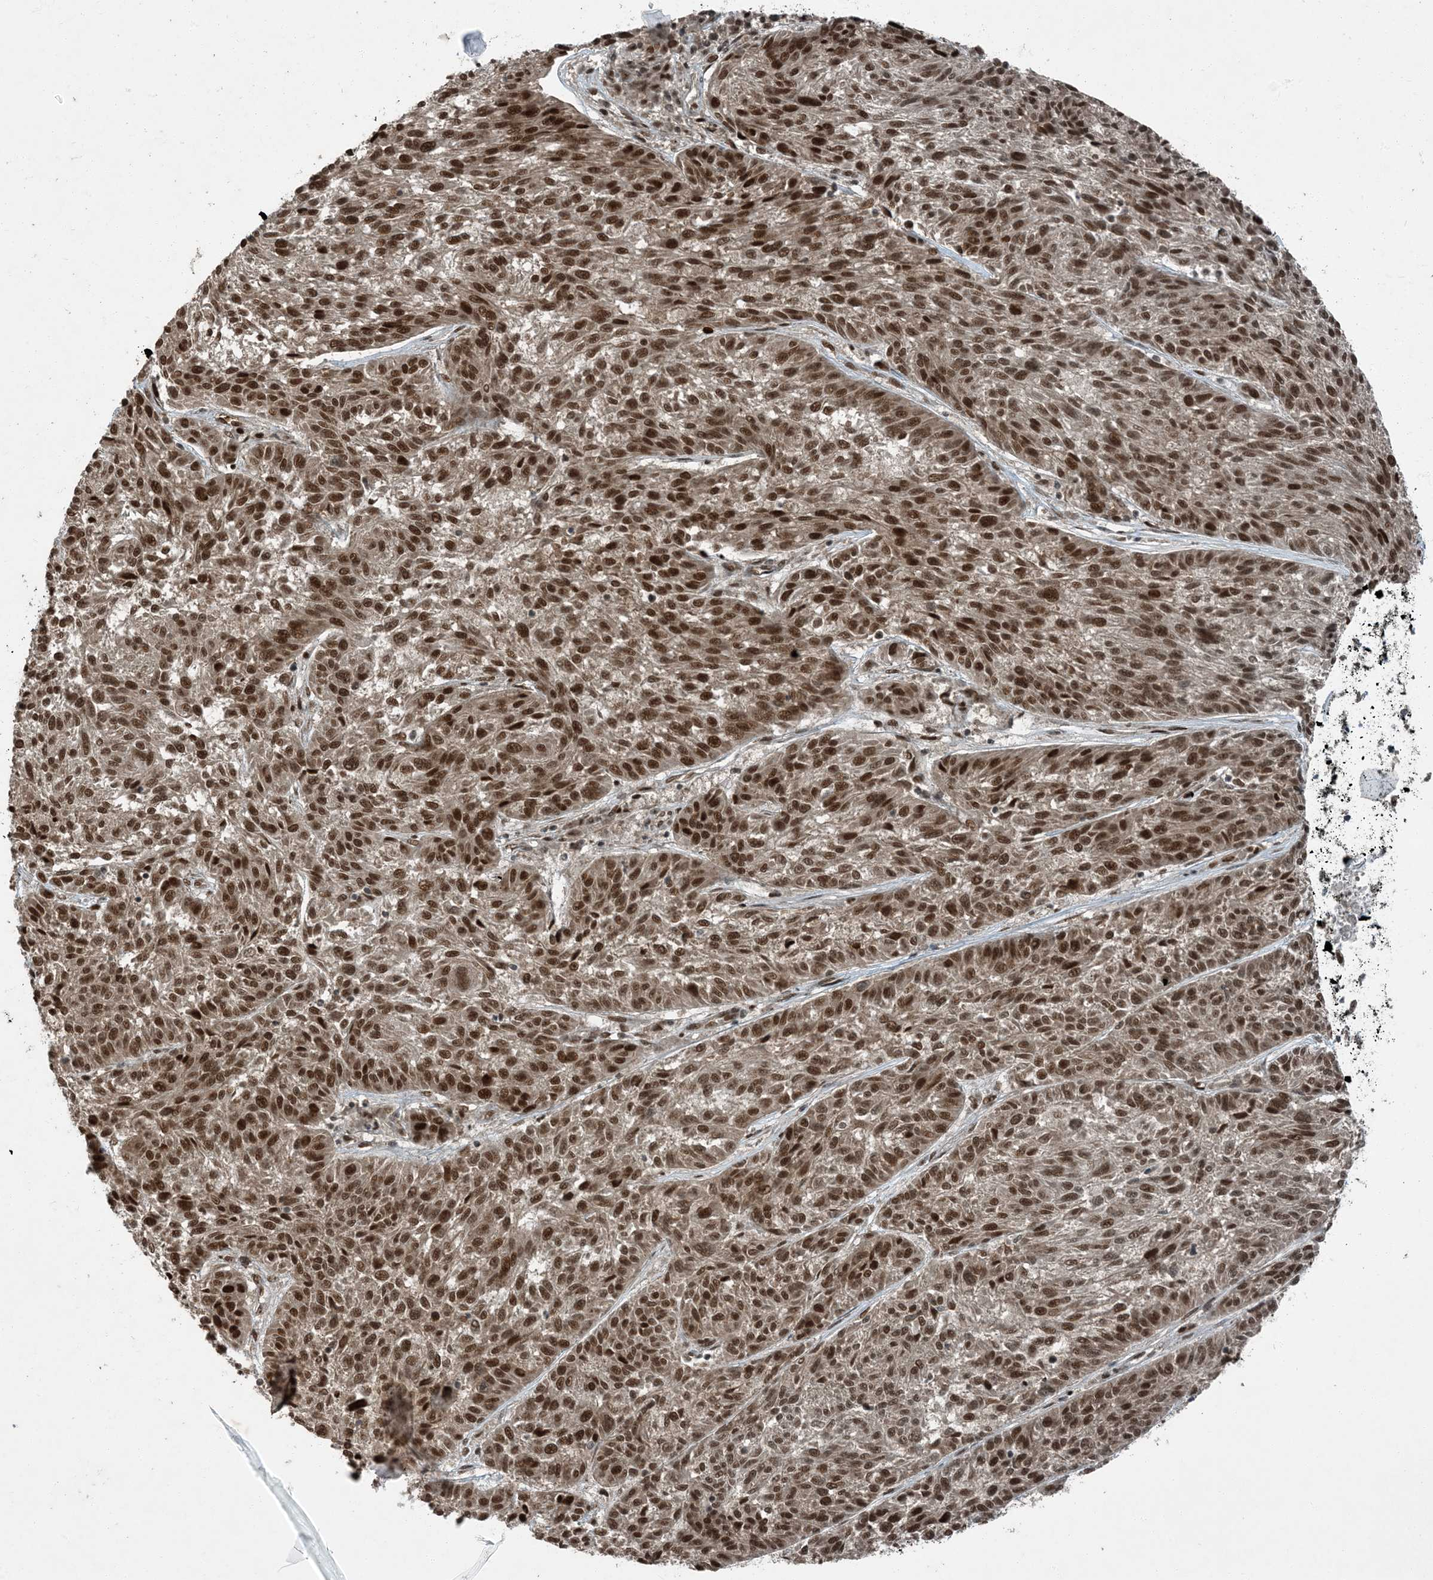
{"staining": {"intensity": "moderate", "quantity": ">75%", "location": "nuclear"}, "tissue": "melanoma", "cell_type": "Tumor cells", "image_type": "cancer", "snomed": [{"axis": "morphology", "description": "Malignant melanoma, NOS"}, {"axis": "topography", "description": "Skin"}], "caption": "Immunohistochemical staining of human malignant melanoma displays medium levels of moderate nuclear protein expression in approximately >75% of tumor cells.", "gene": "TRAPPC12", "patient": {"sex": "male", "age": 53}}